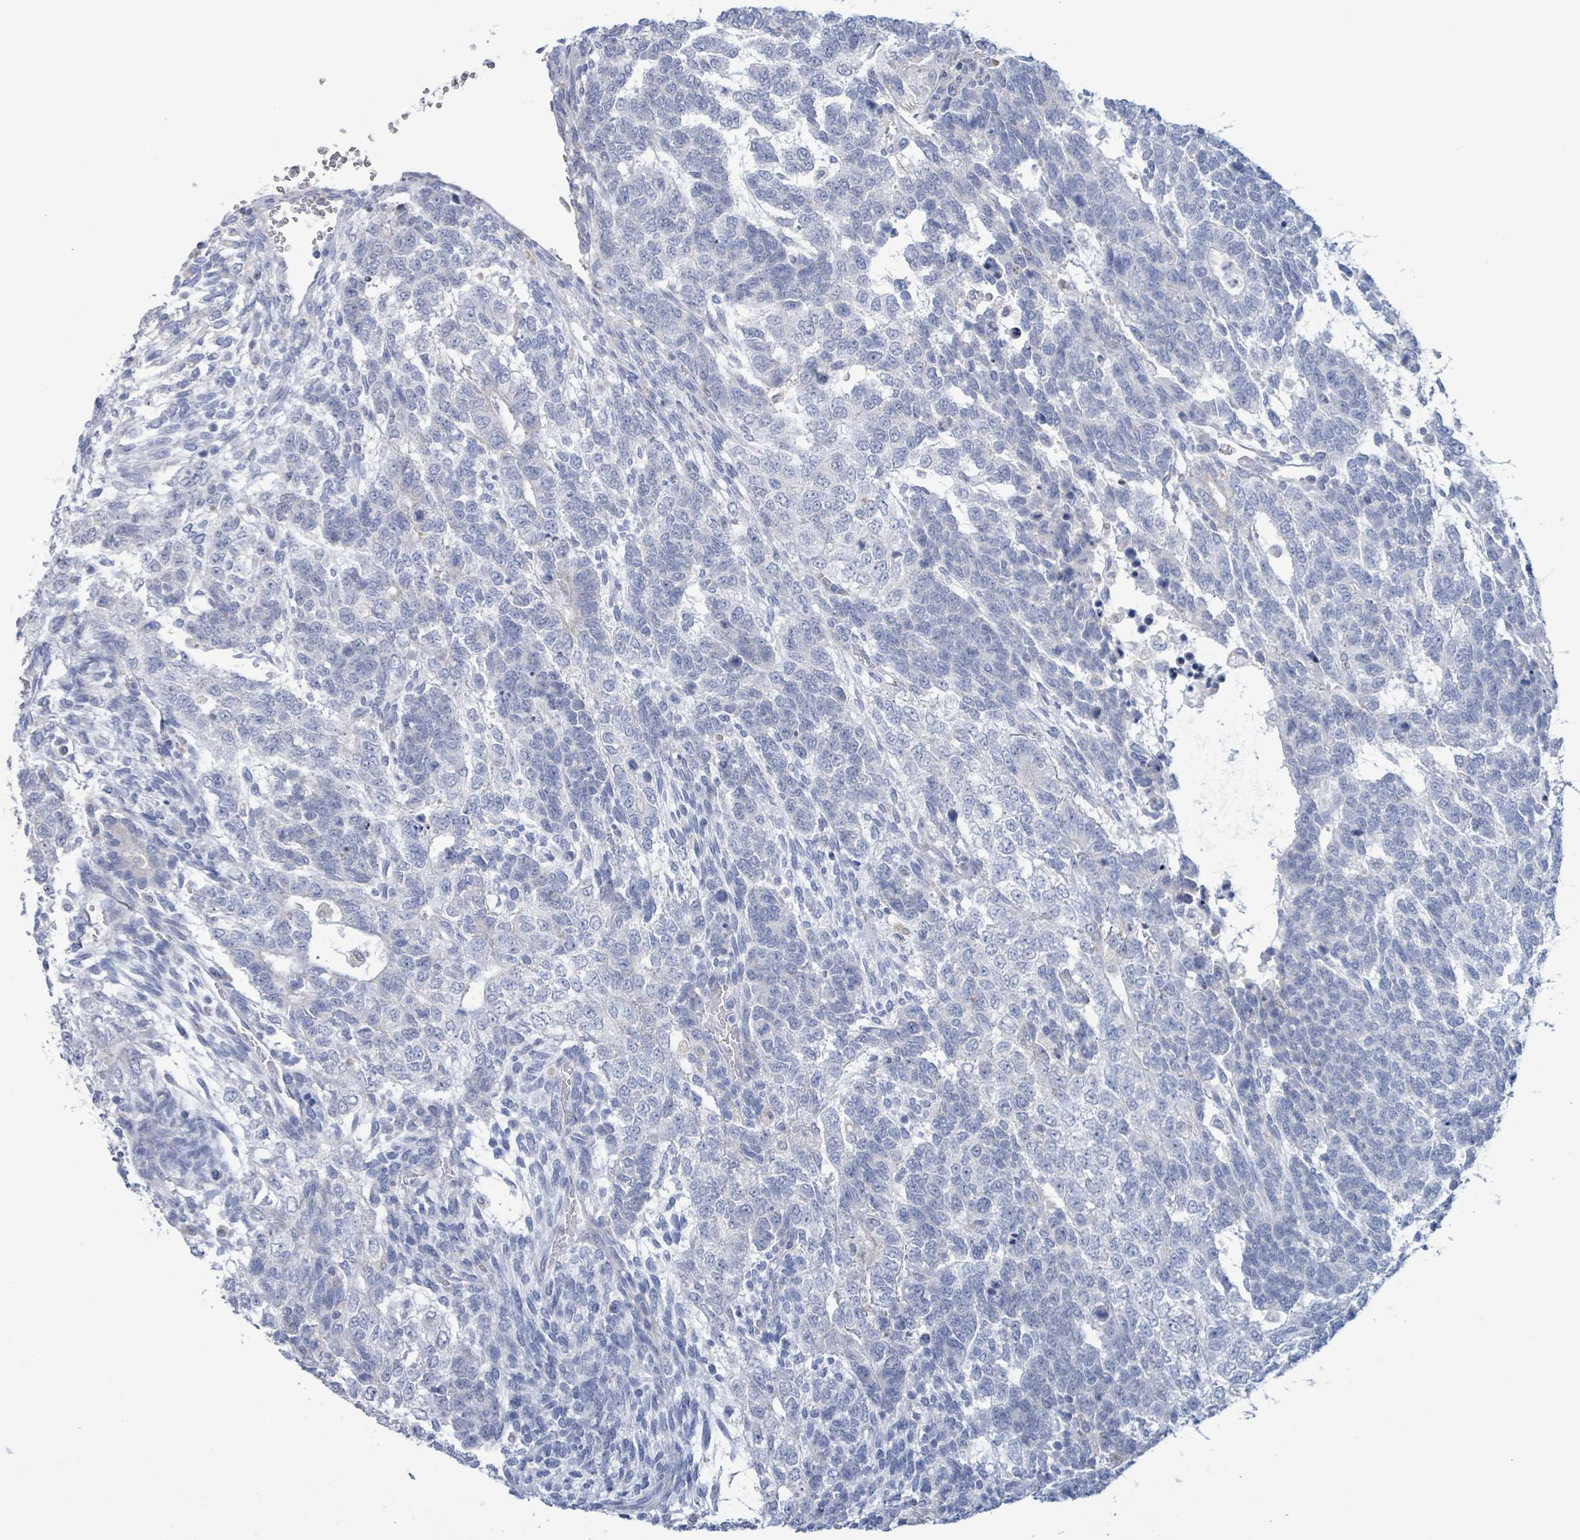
{"staining": {"intensity": "negative", "quantity": "none", "location": "none"}, "tissue": "testis cancer", "cell_type": "Tumor cells", "image_type": "cancer", "snomed": [{"axis": "morphology", "description": "Carcinoma, Embryonal, NOS"}, {"axis": "topography", "description": "Testis"}], "caption": "Immunohistochemistry (IHC) of human testis embryonal carcinoma displays no staining in tumor cells. (IHC, brightfield microscopy, high magnification).", "gene": "AKR1C4", "patient": {"sex": "male", "age": 23}}